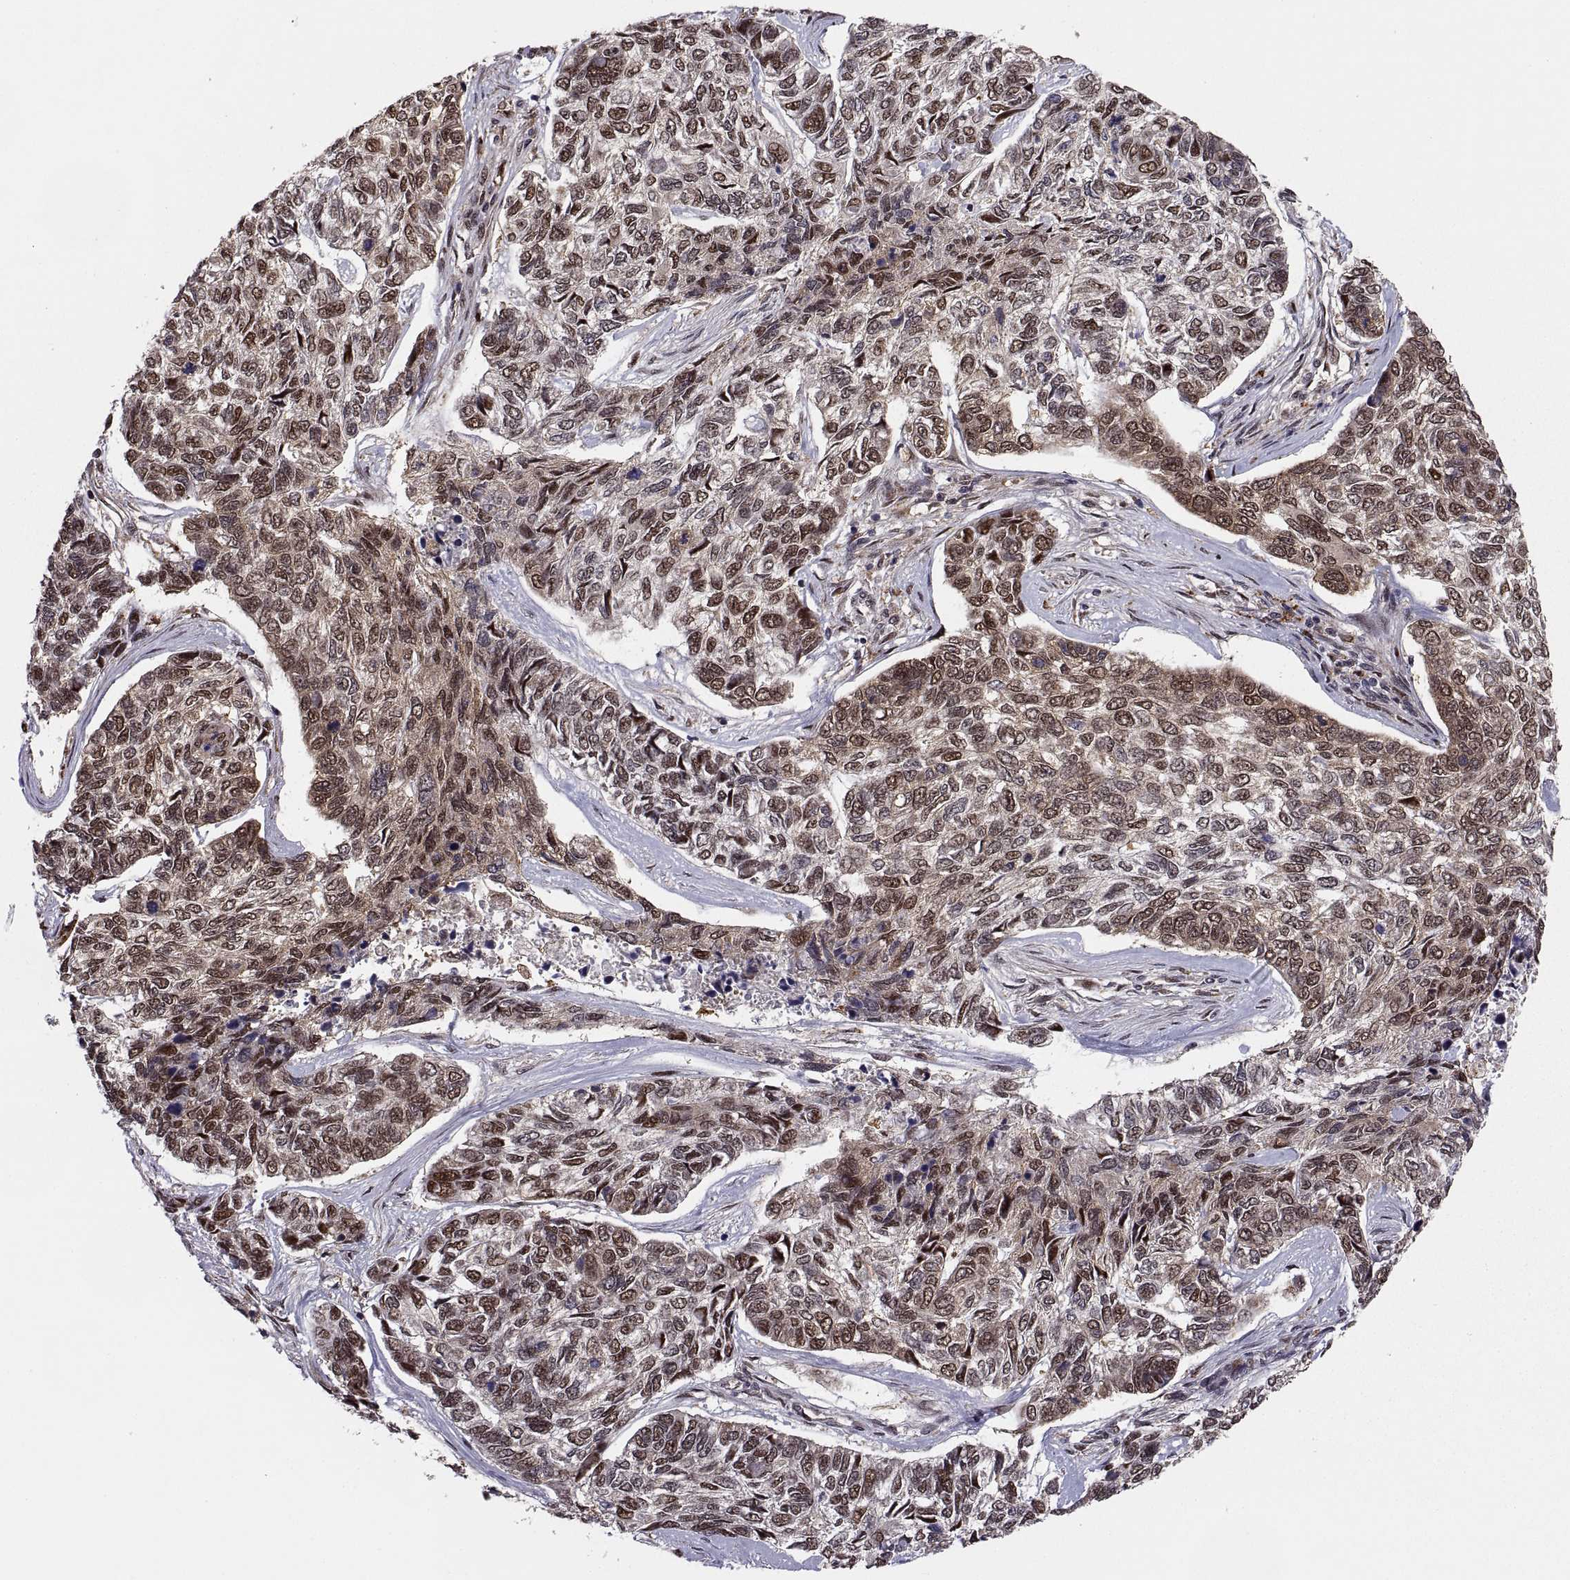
{"staining": {"intensity": "moderate", "quantity": ">75%", "location": "nuclear"}, "tissue": "skin cancer", "cell_type": "Tumor cells", "image_type": "cancer", "snomed": [{"axis": "morphology", "description": "Basal cell carcinoma"}, {"axis": "topography", "description": "Skin"}], "caption": "Immunohistochemistry (IHC) (DAB) staining of skin cancer (basal cell carcinoma) displays moderate nuclear protein positivity in about >75% of tumor cells. (IHC, brightfield microscopy, high magnification).", "gene": "PSMC2", "patient": {"sex": "female", "age": 65}}